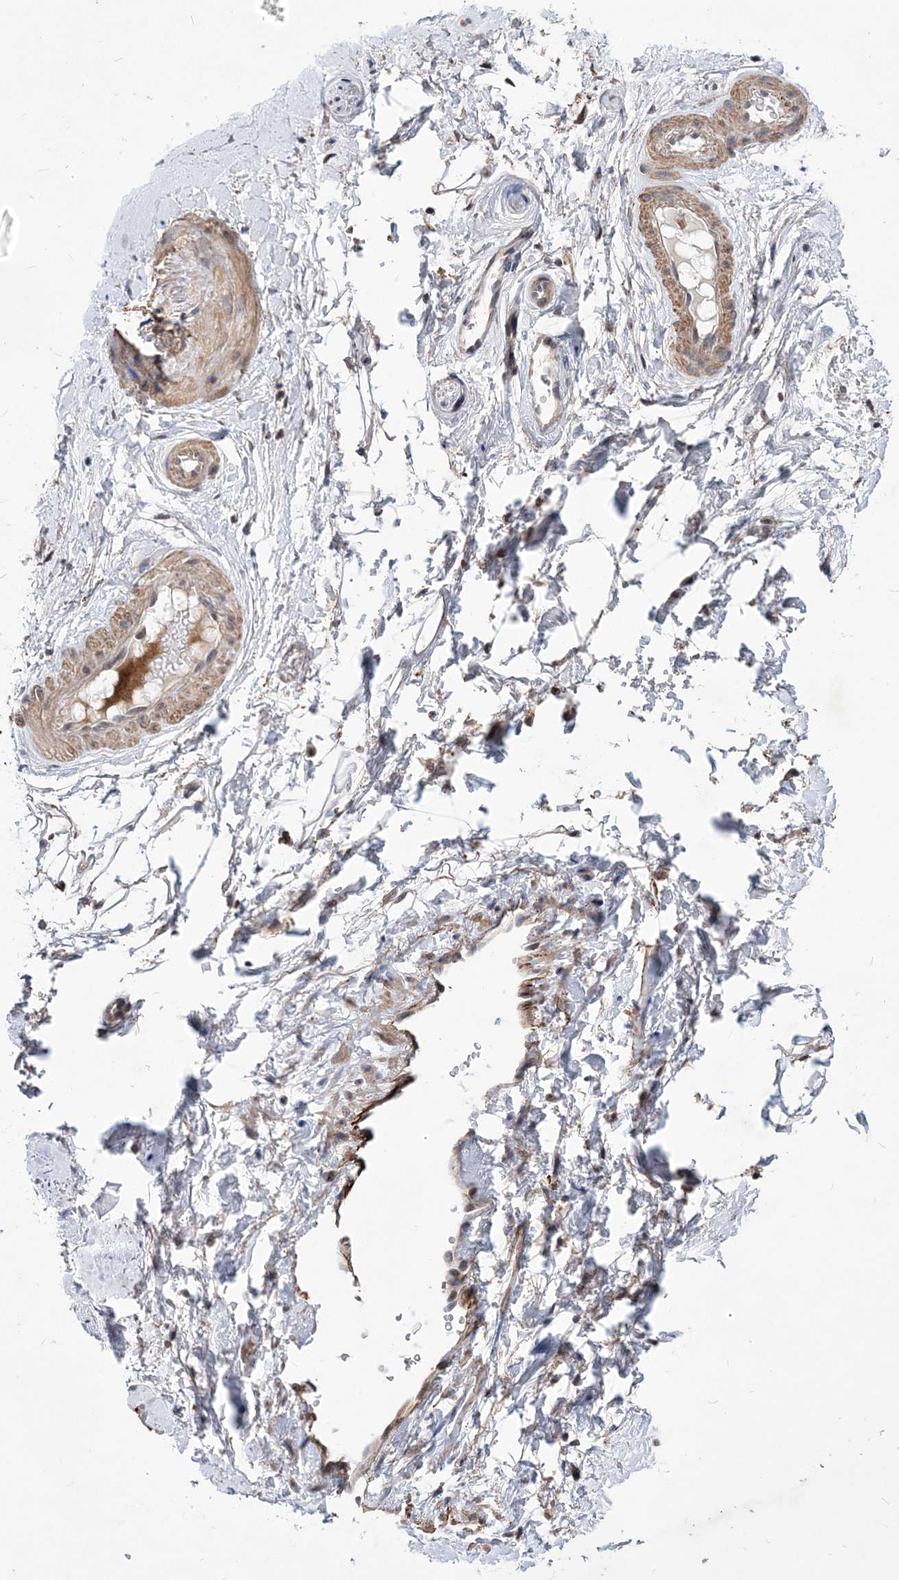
{"staining": {"intensity": "negative", "quantity": "none", "location": "none"}, "tissue": "adipose tissue", "cell_type": "Adipocytes", "image_type": "normal", "snomed": [{"axis": "morphology", "description": "Normal tissue, NOS"}, {"axis": "morphology", "description": "Basal cell carcinoma"}, {"axis": "topography", "description": "Skin"}], "caption": "This is a micrograph of immunohistochemistry (IHC) staining of benign adipose tissue, which shows no positivity in adipocytes.", "gene": "BOD1L1", "patient": {"sex": "female", "age": 89}}